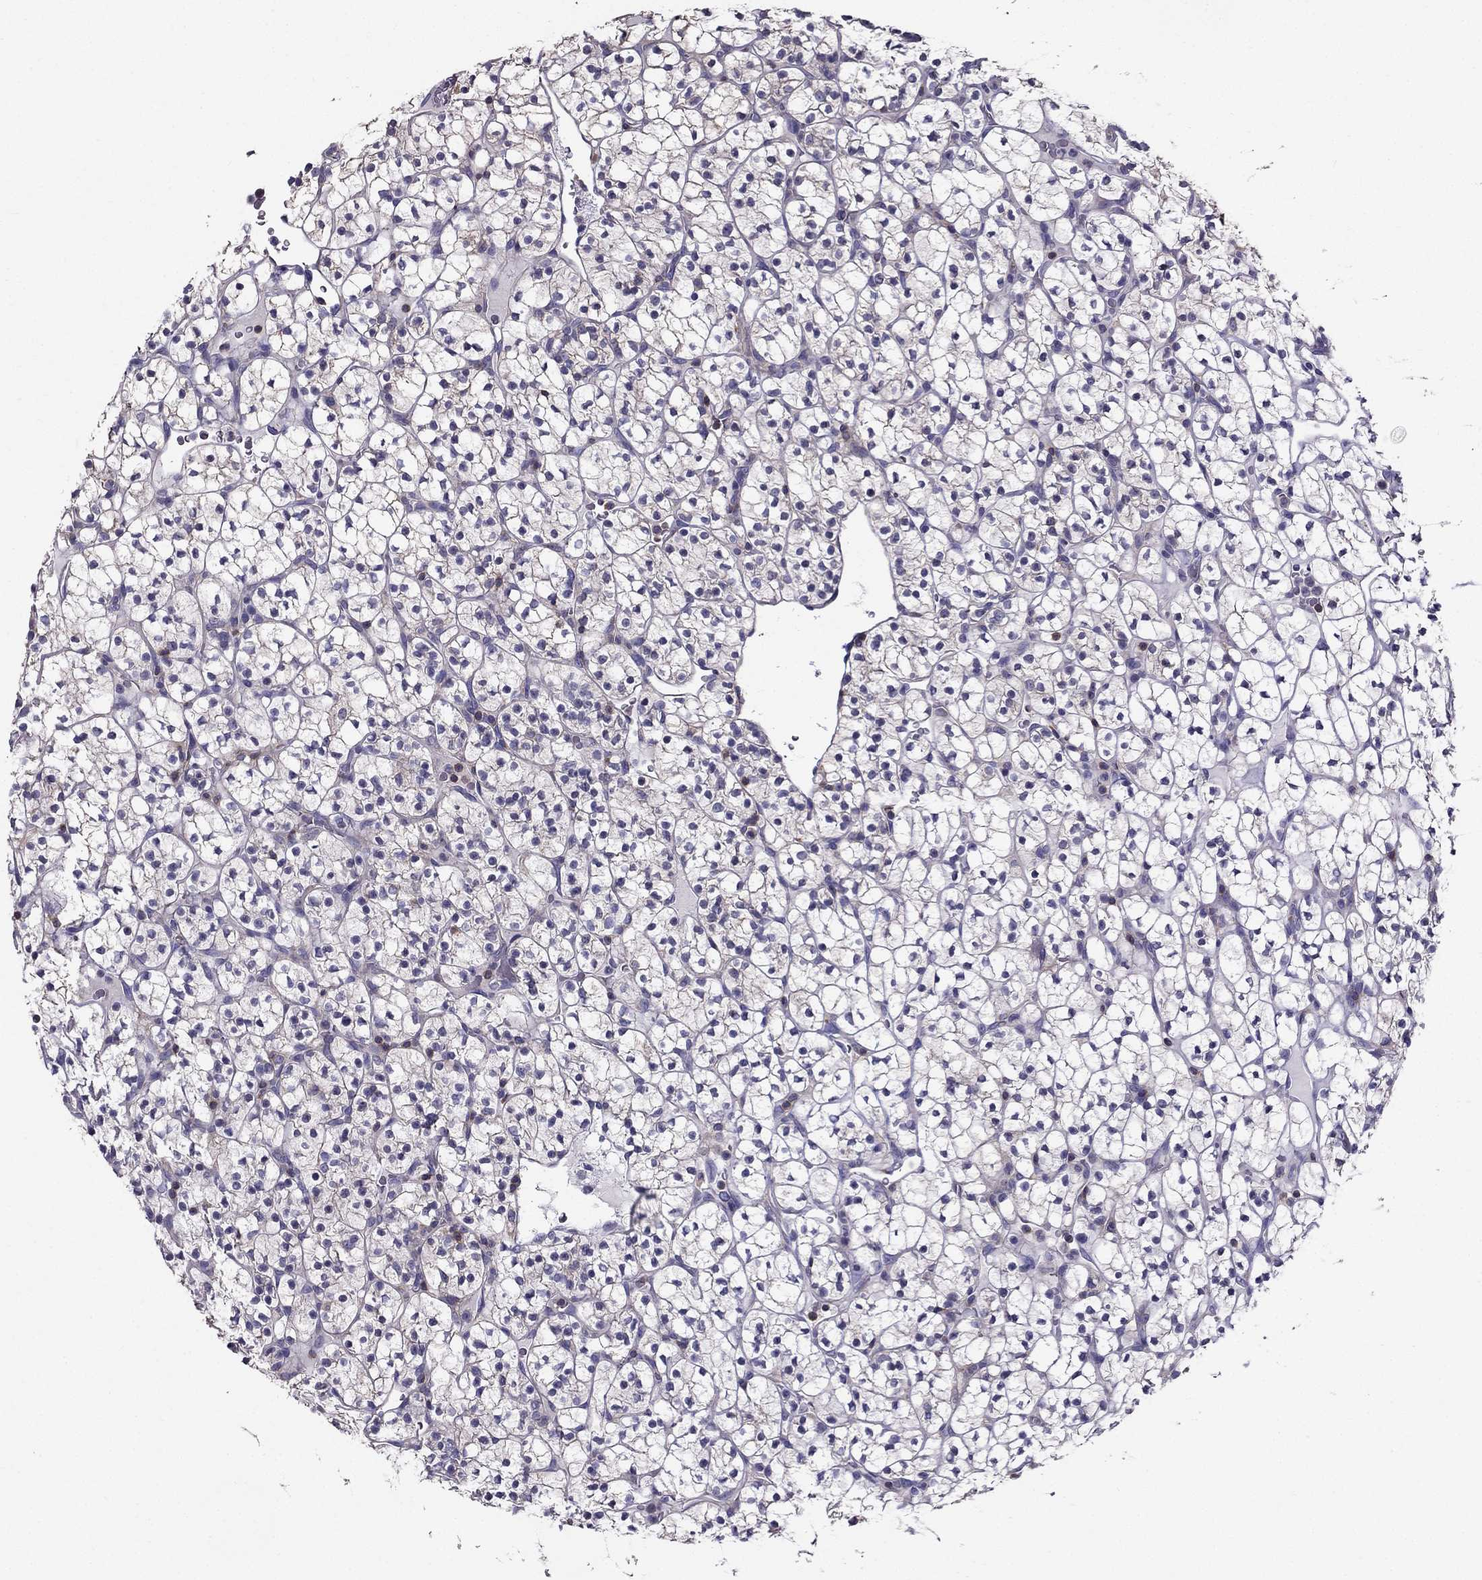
{"staining": {"intensity": "negative", "quantity": "none", "location": "none"}, "tissue": "renal cancer", "cell_type": "Tumor cells", "image_type": "cancer", "snomed": [{"axis": "morphology", "description": "Adenocarcinoma, NOS"}, {"axis": "topography", "description": "Kidney"}], "caption": "DAB (3,3'-diaminobenzidine) immunohistochemical staining of renal cancer displays no significant staining in tumor cells.", "gene": "AAK1", "patient": {"sex": "female", "age": 89}}